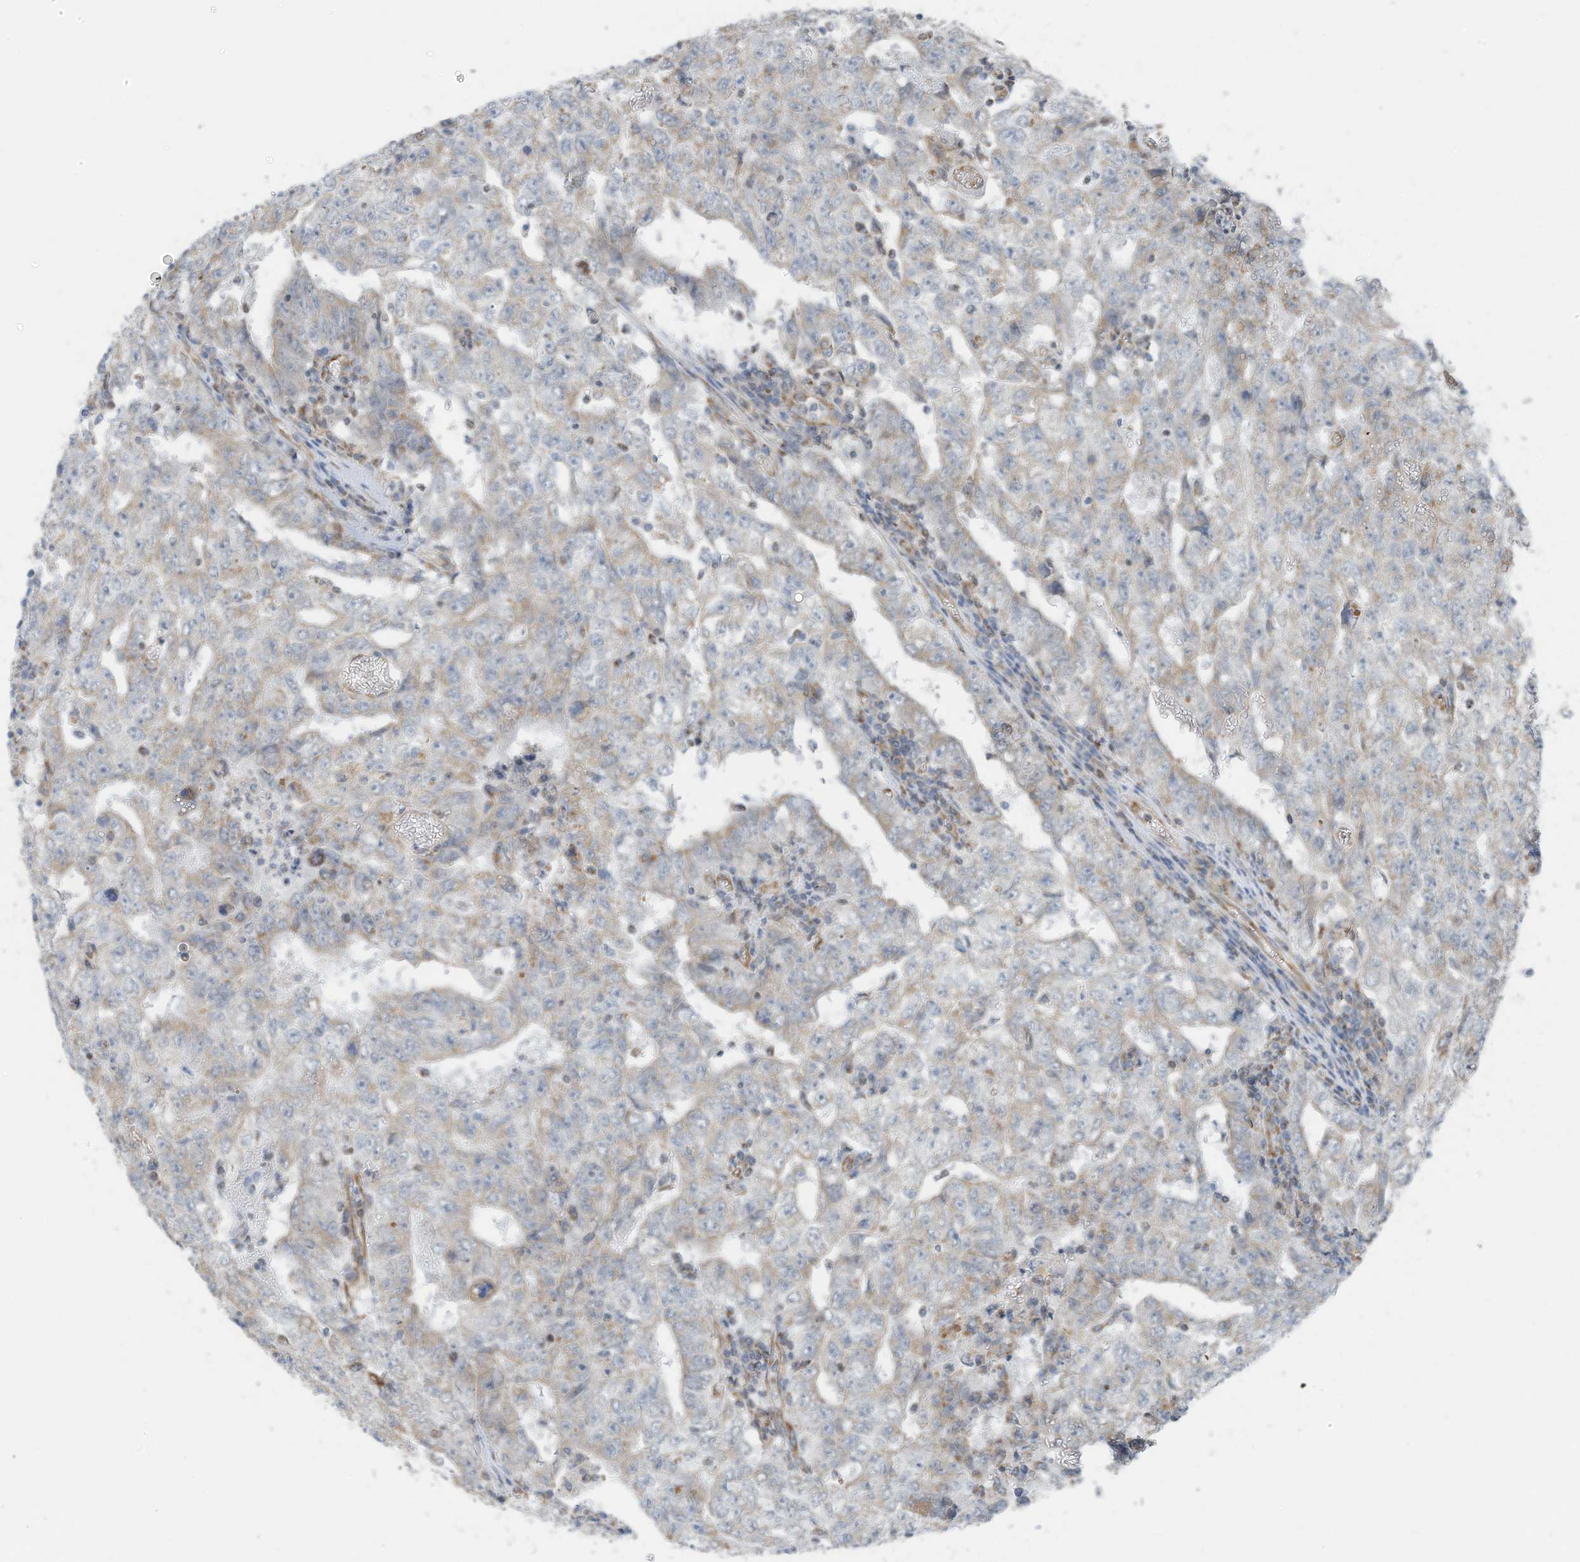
{"staining": {"intensity": "negative", "quantity": "none", "location": "none"}, "tissue": "testis cancer", "cell_type": "Tumor cells", "image_type": "cancer", "snomed": [{"axis": "morphology", "description": "Carcinoma, Embryonal, NOS"}, {"axis": "topography", "description": "Testis"}], "caption": "Human testis embryonal carcinoma stained for a protein using immunohistochemistry (IHC) reveals no positivity in tumor cells.", "gene": "EOMES", "patient": {"sex": "male", "age": 26}}